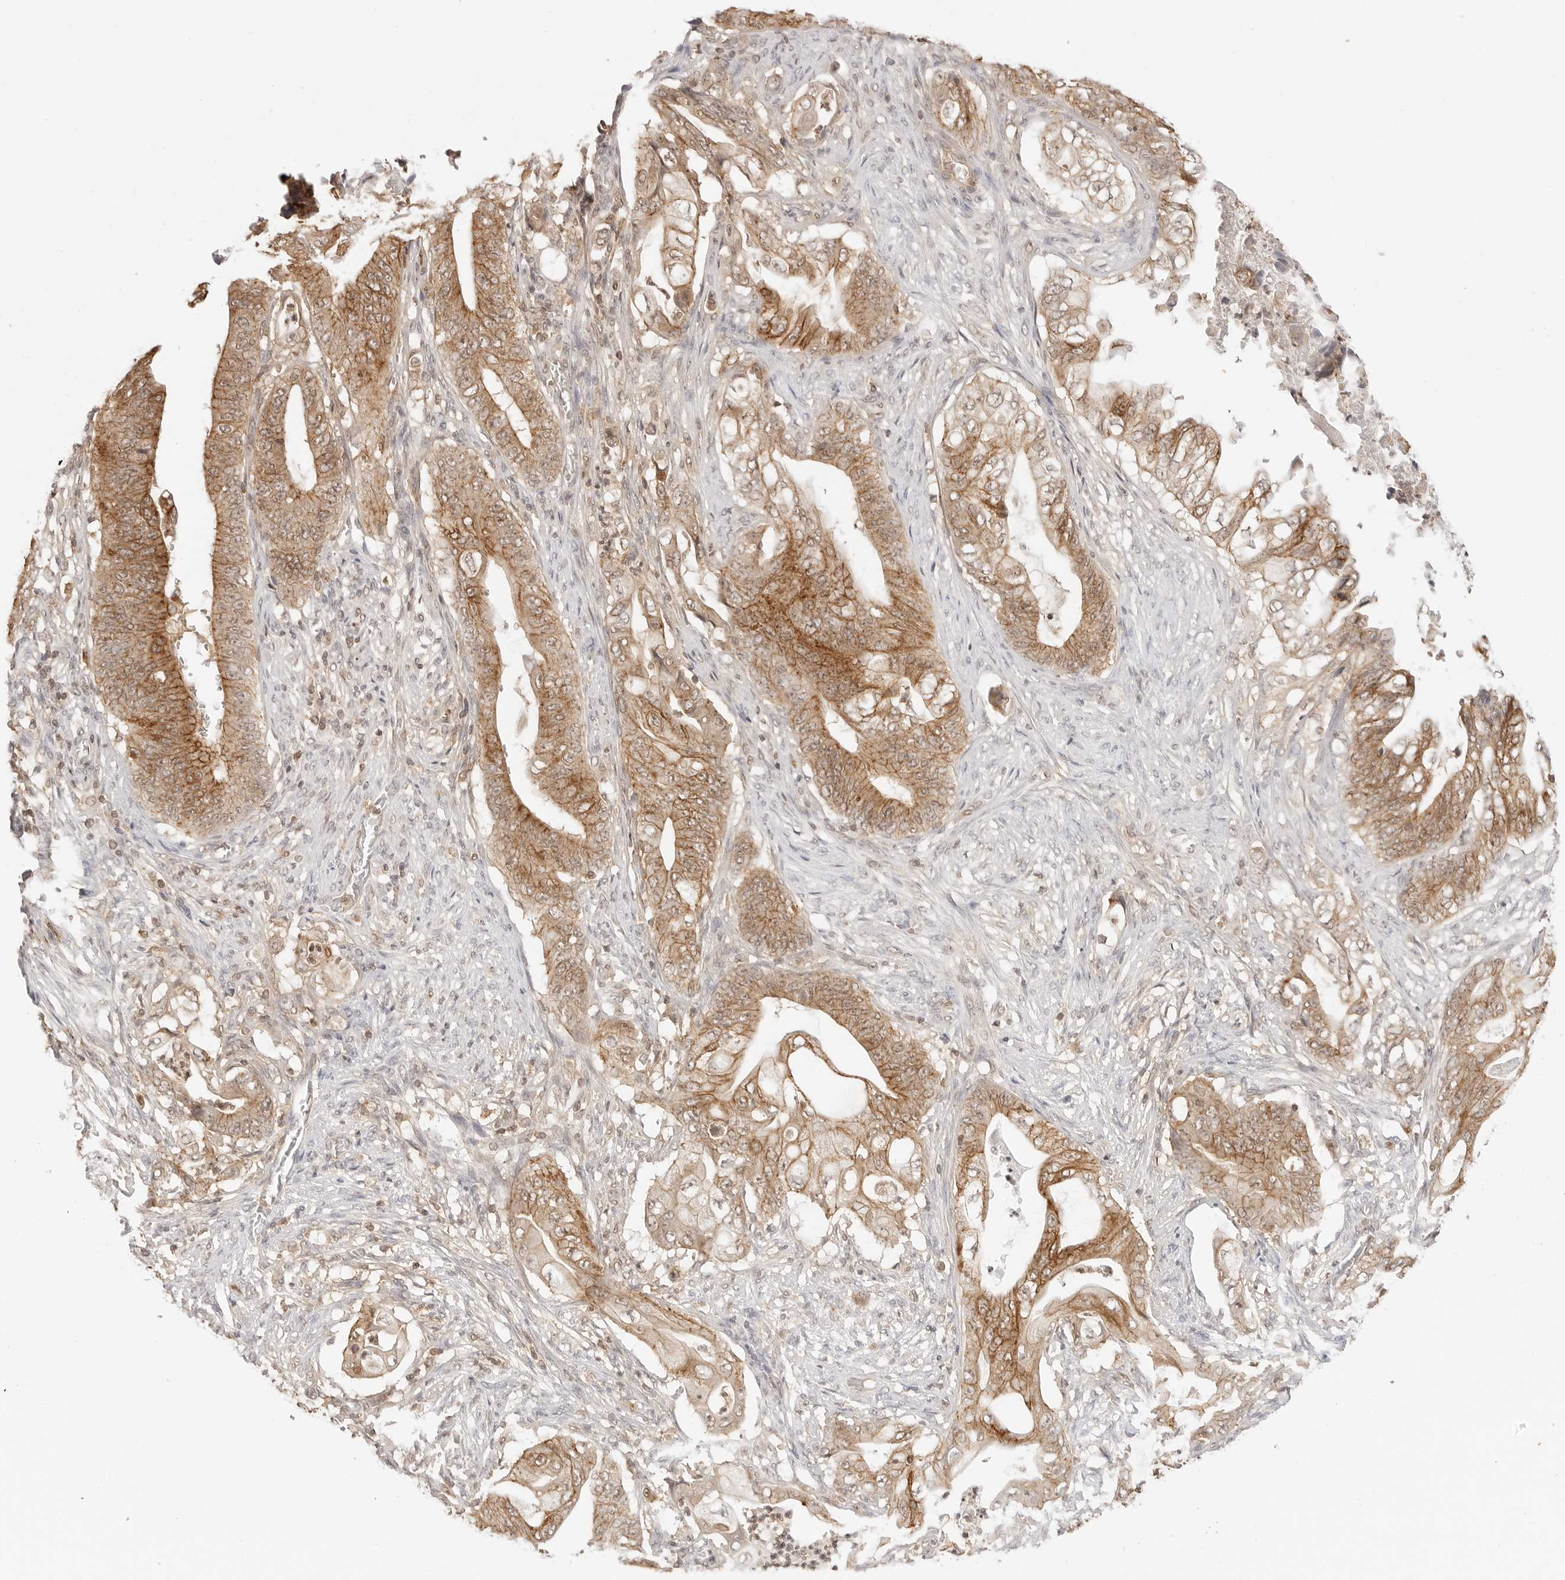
{"staining": {"intensity": "moderate", "quantity": ">75%", "location": "cytoplasmic/membranous"}, "tissue": "stomach cancer", "cell_type": "Tumor cells", "image_type": "cancer", "snomed": [{"axis": "morphology", "description": "Adenocarcinoma, NOS"}, {"axis": "topography", "description": "Stomach"}], "caption": "The immunohistochemical stain highlights moderate cytoplasmic/membranous staining in tumor cells of stomach cancer tissue.", "gene": "EPHA1", "patient": {"sex": "female", "age": 73}}